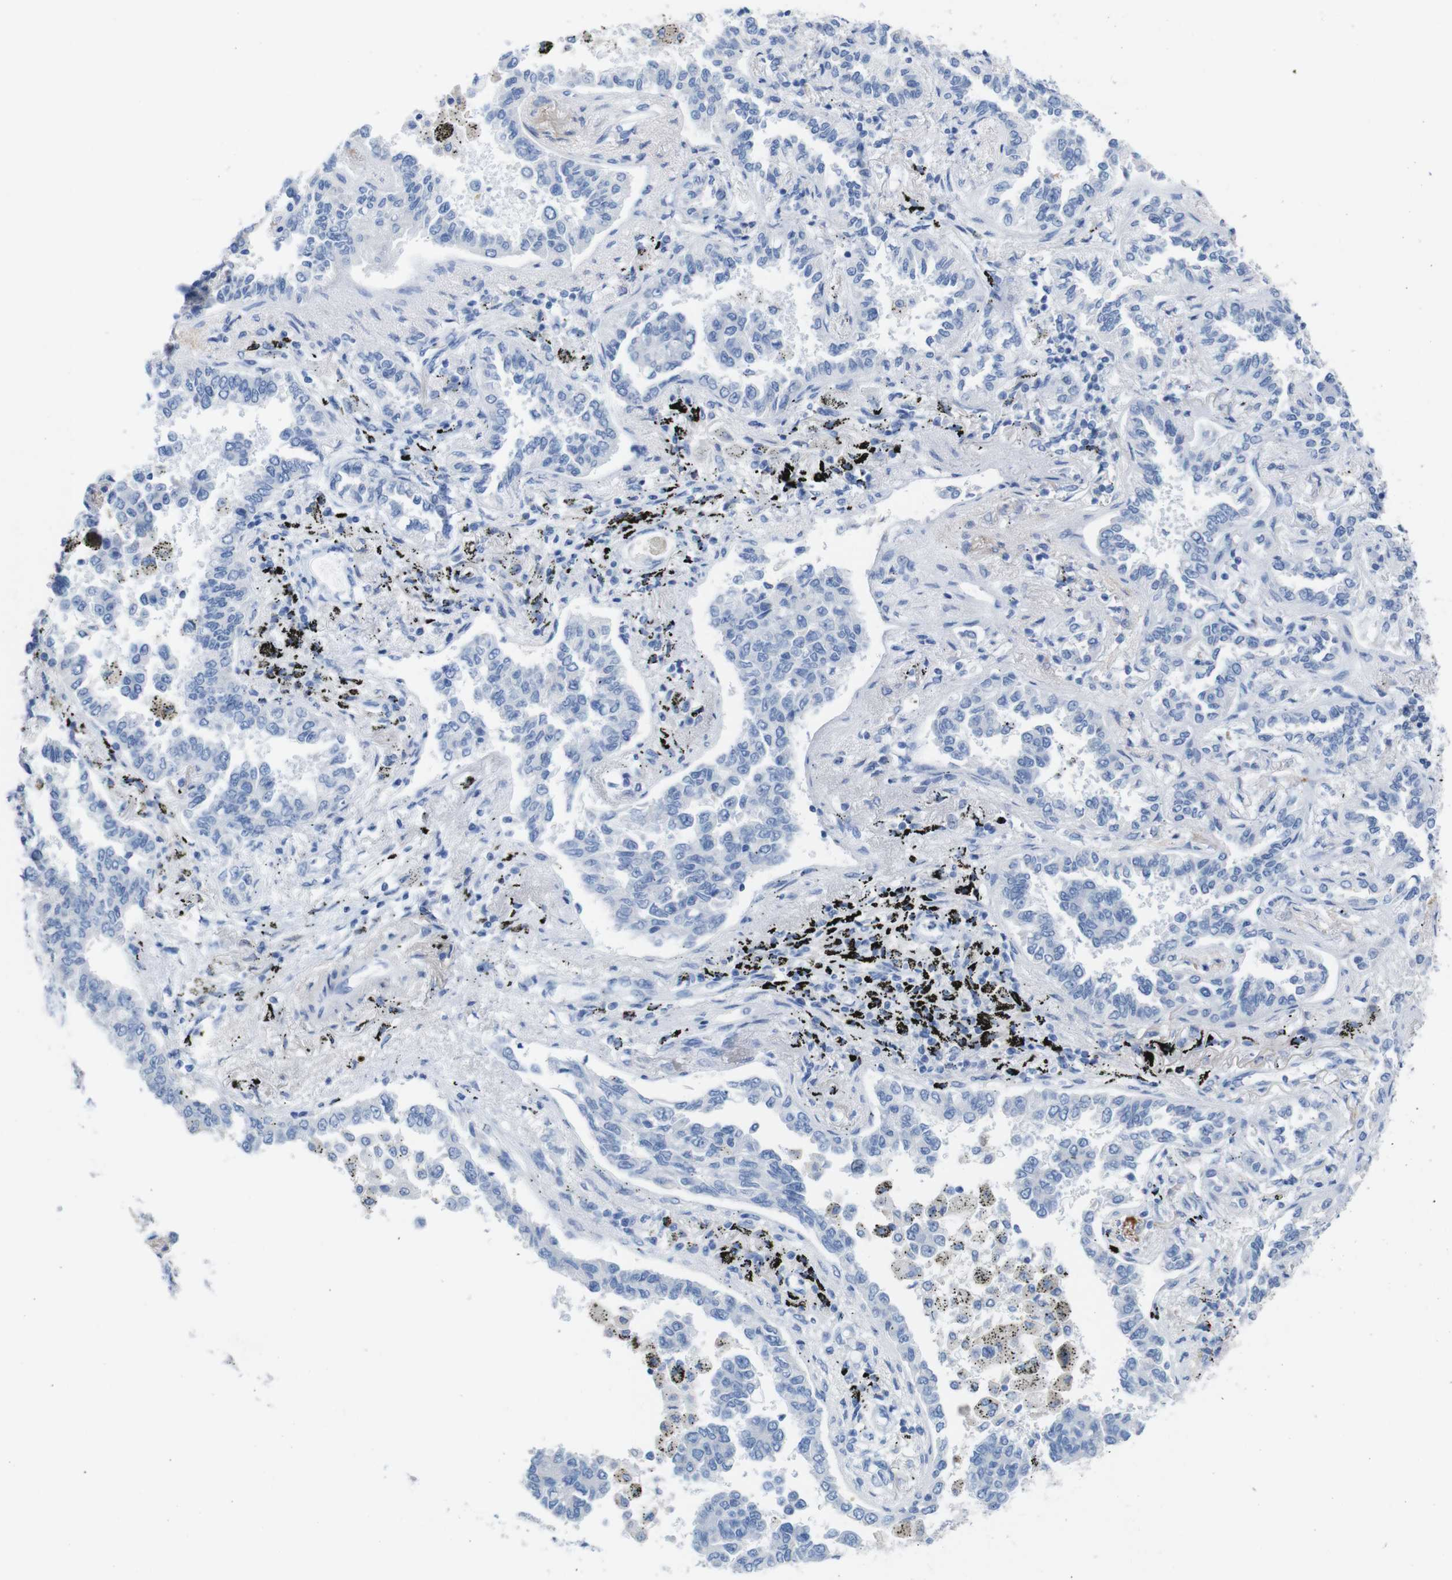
{"staining": {"intensity": "negative", "quantity": "none", "location": "none"}, "tissue": "lung cancer", "cell_type": "Tumor cells", "image_type": "cancer", "snomed": [{"axis": "morphology", "description": "Normal tissue, NOS"}, {"axis": "morphology", "description": "Adenocarcinoma, NOS"}, {"axis": "topography", "description": "Lung"}], "caption": "Immunohistochemistry of lung cancer (adenocarcinoma) displays no expression in tumor cells.", "gene": "LAG3", "patient": {"sex": "male", "age": 59}}